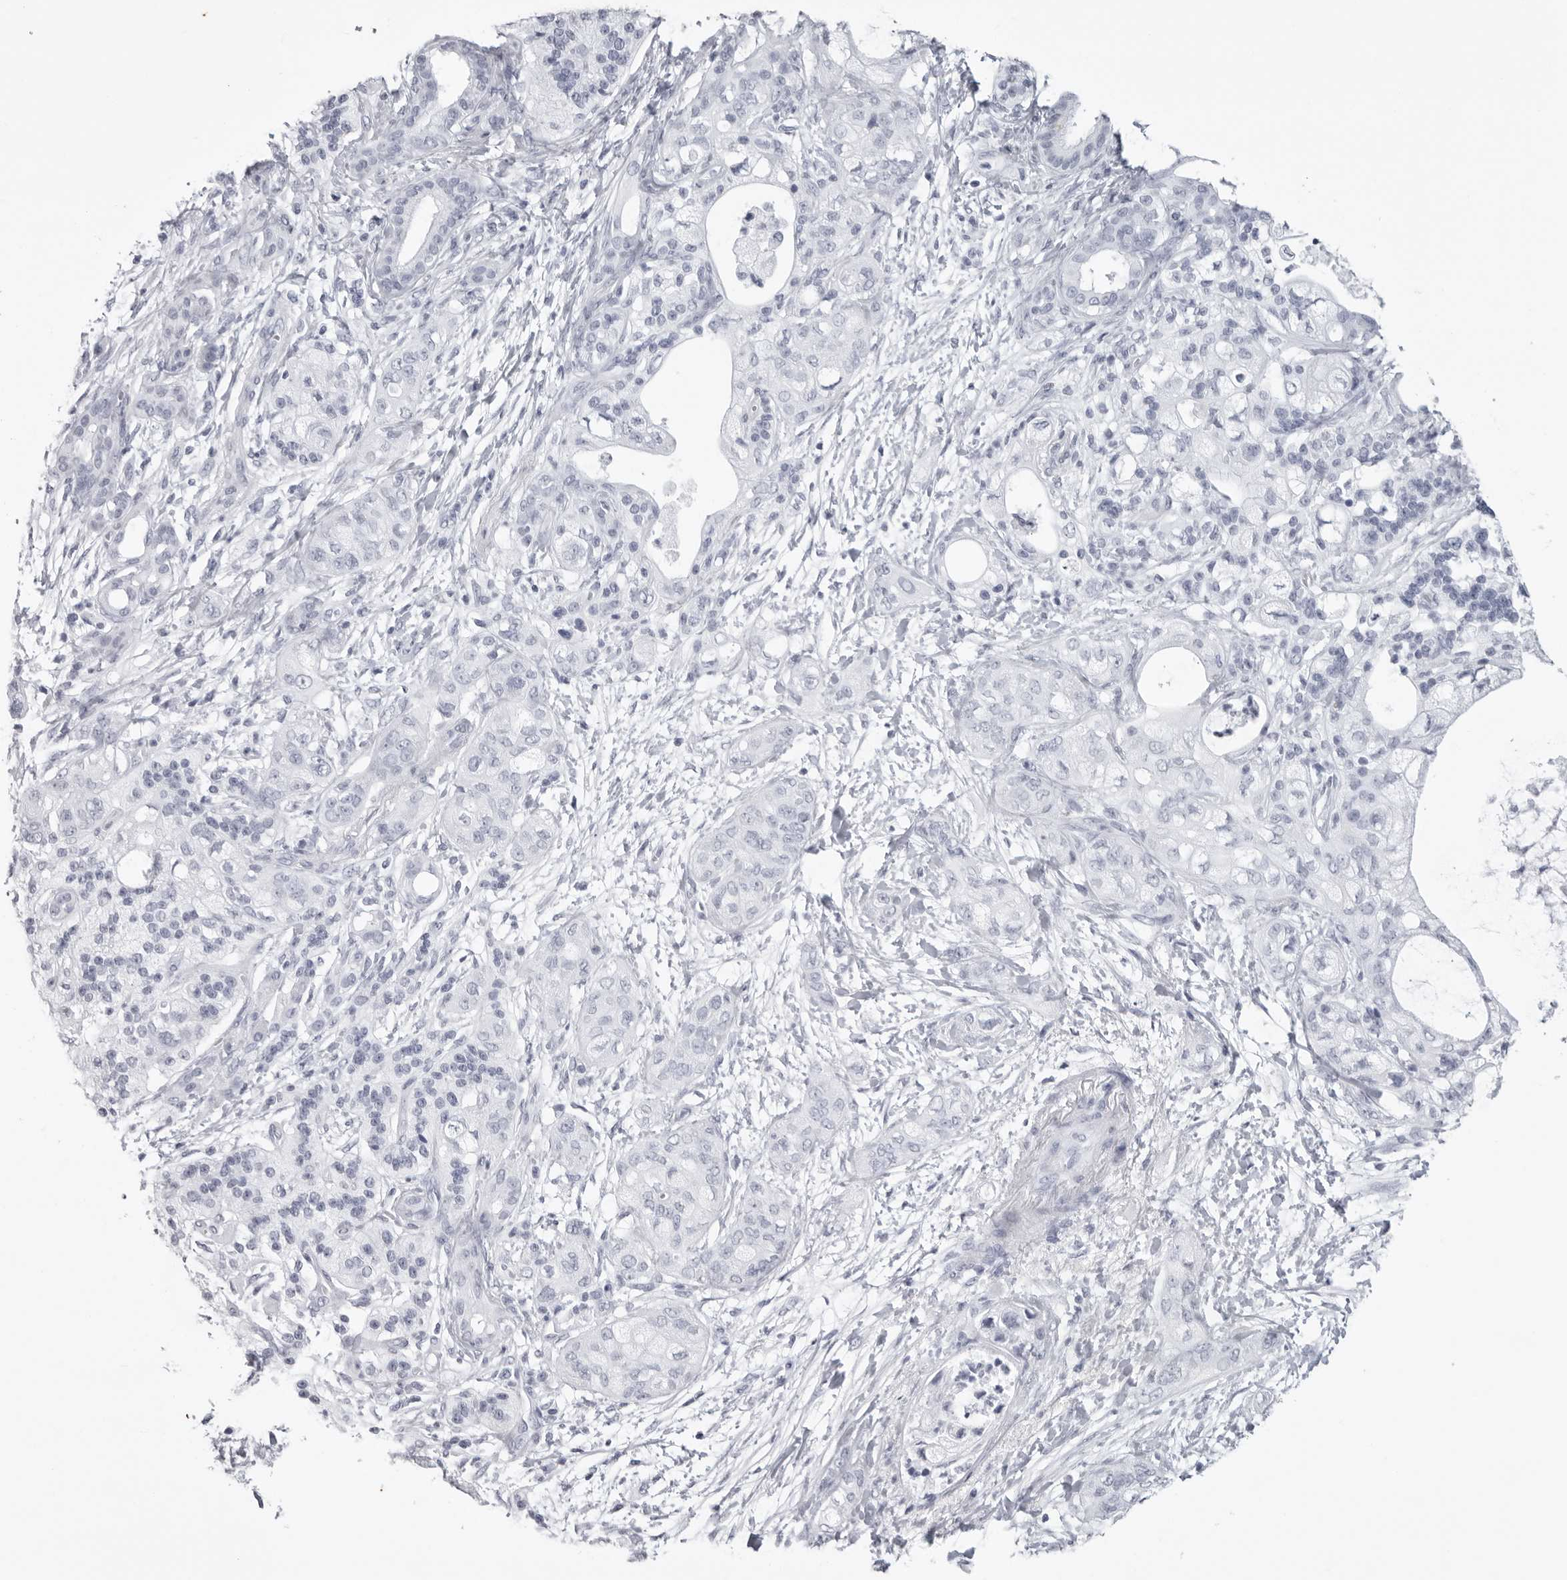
{"staining": {"intensity": "negative", "quantity": "none", "location": "none"}, "tissue": "pancreatic cancer", "cell_type": "Tumor cells", "image_type": "cancer", "snomed": [{"axis": "morphology", "description": "Adenocarcinoma, NOS"}, {"axis": "topography", "description": "Pancreas"}], "caption": "The micrograph demonstrates no staining of tumor cells in pancreatic cancer (adenocarcinoma).", "gene": "KLK9", "patient": {"sex": "male", "age": 70}}